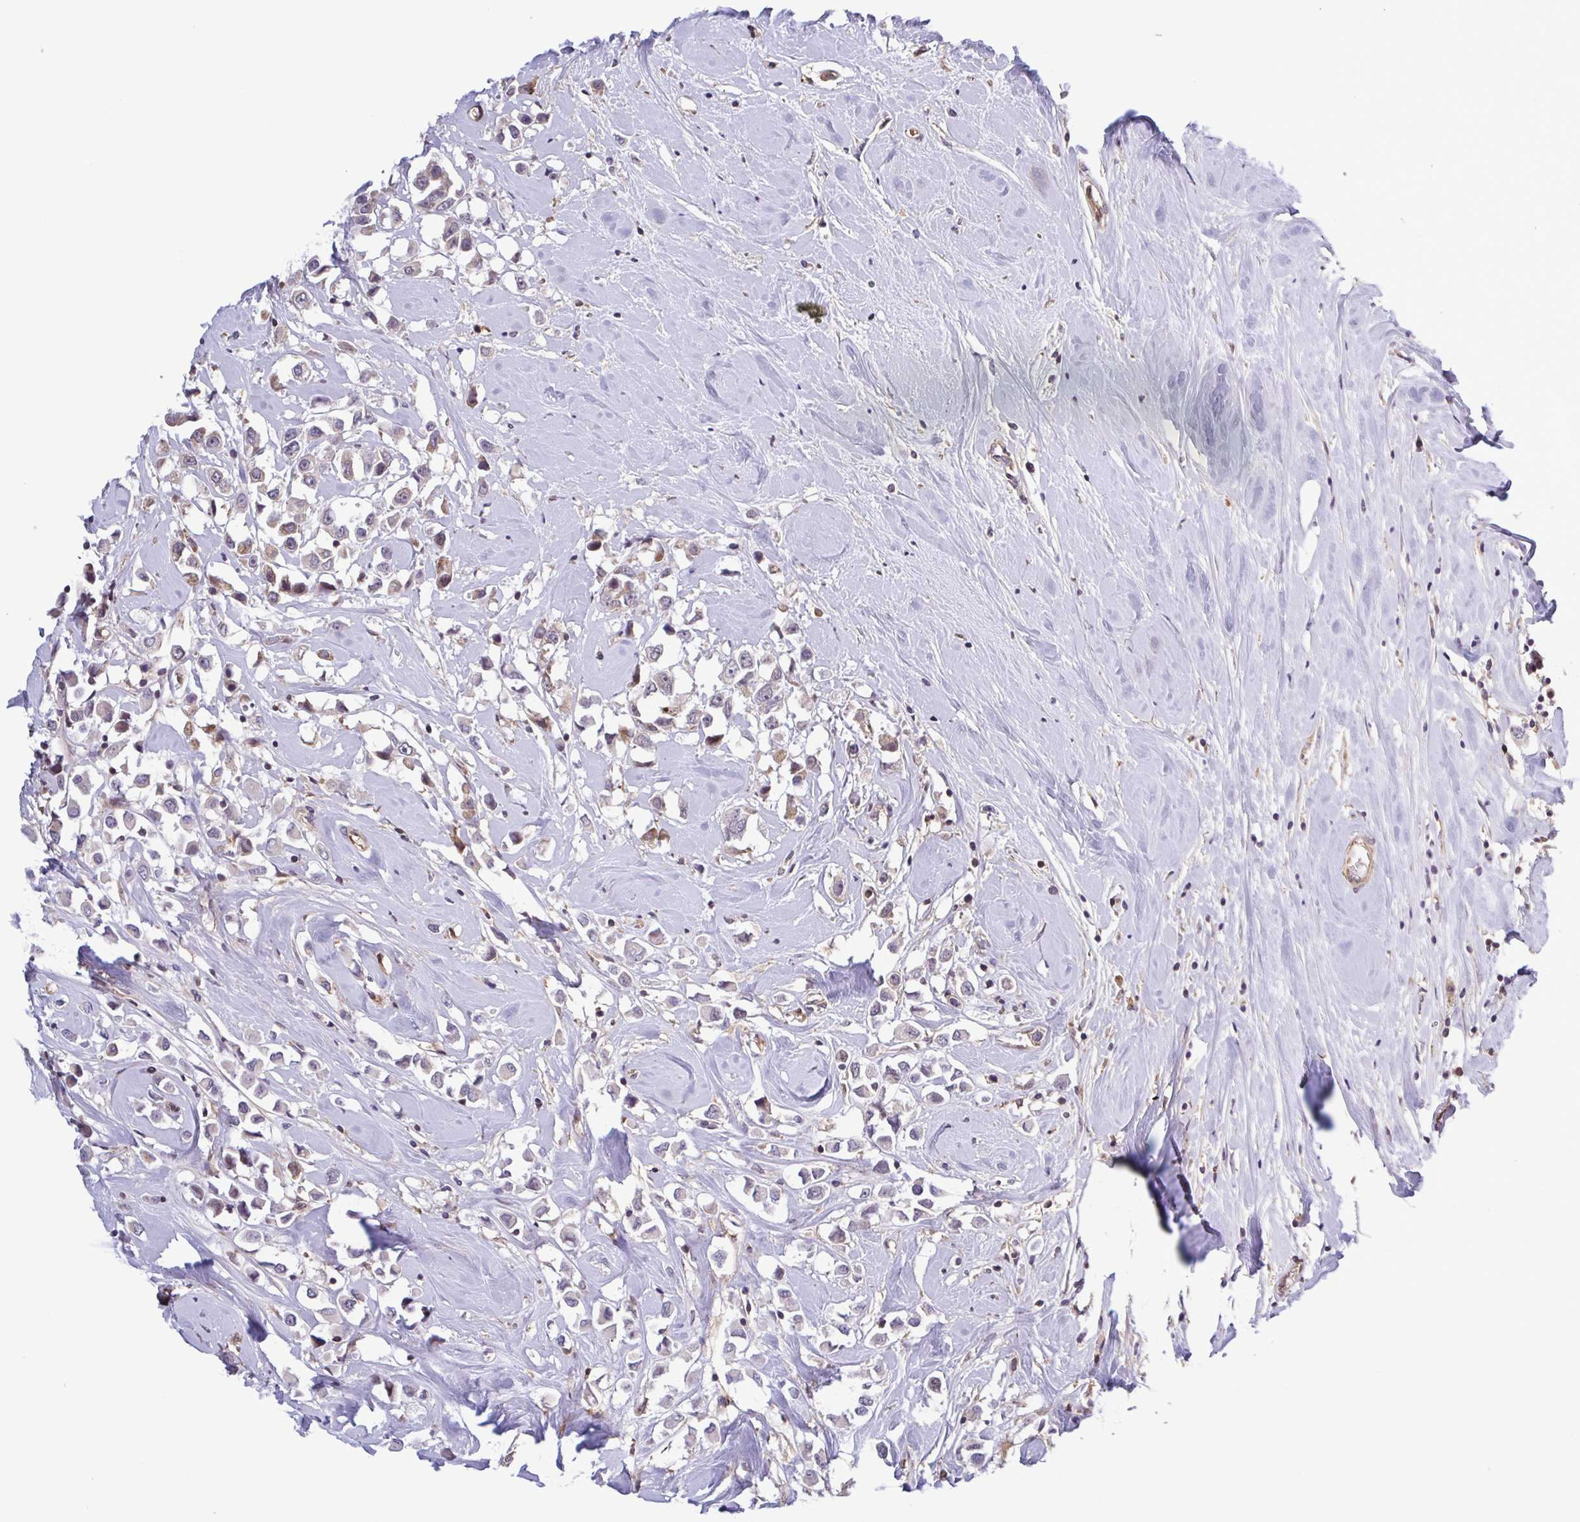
{"staining": {"intensity": "weak", "quantity": "25%-75%", "location": "cytoplasmic/membranous"}, "tissue": "breast cancer", "cell_type": "Tumor cells", "image_type": "cancer", "snomed": [{"axis": "morphology", "description": "Duct carcinoma"}, {"axis": "topography", "description": "Breast"}], "caption": "The histopathology image shows a brown stain indicating the presence of a protein in the cytoplasmic/membranous of tumor cells in intraductal carcinoma (breast). Nuclei are stained in blue.", "gene": "ZNF200", "patient": {"sex": "female", "age": 61}}